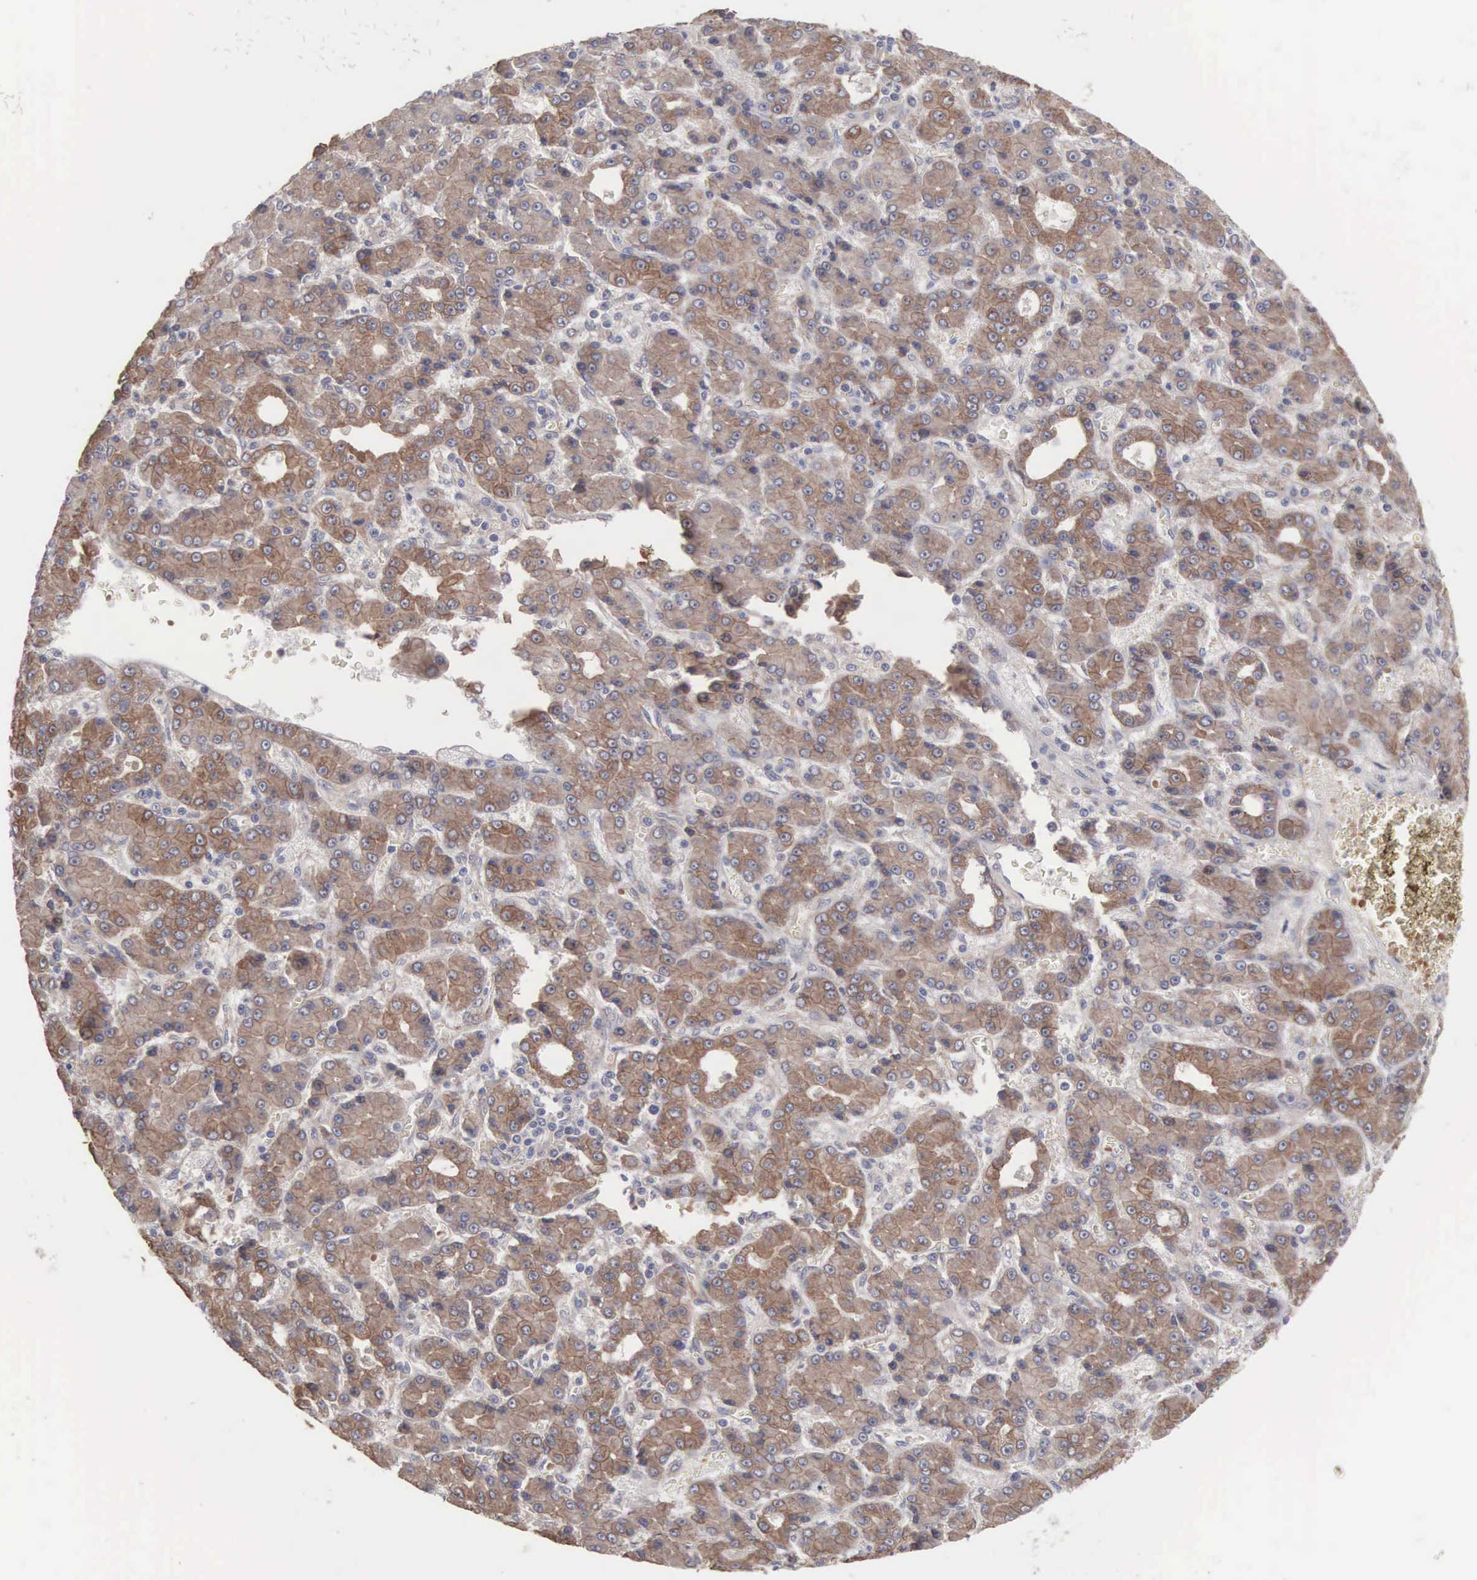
{"staining": {"intensity": "moderate", "quantity": ">75%", "location": "cytoplasmic/membranous"}, "tissue": "liver cancer", "cell_type": "Tumor cells", "image_type": "cancer", "snomed": [{"axis": "morphology", "description": "Carcinoma, Hepatocellular, NOS"}, {"axis": "topography", "description": "Liver"}], "caption": "Protein expression analysis of liver hepatocellular carcinoma shows moderate cytoplasmic/membranous staining in approximately >75% of tumor cells.", "gene": "INF2", "patient": {"sex": "male", "age": 69}}